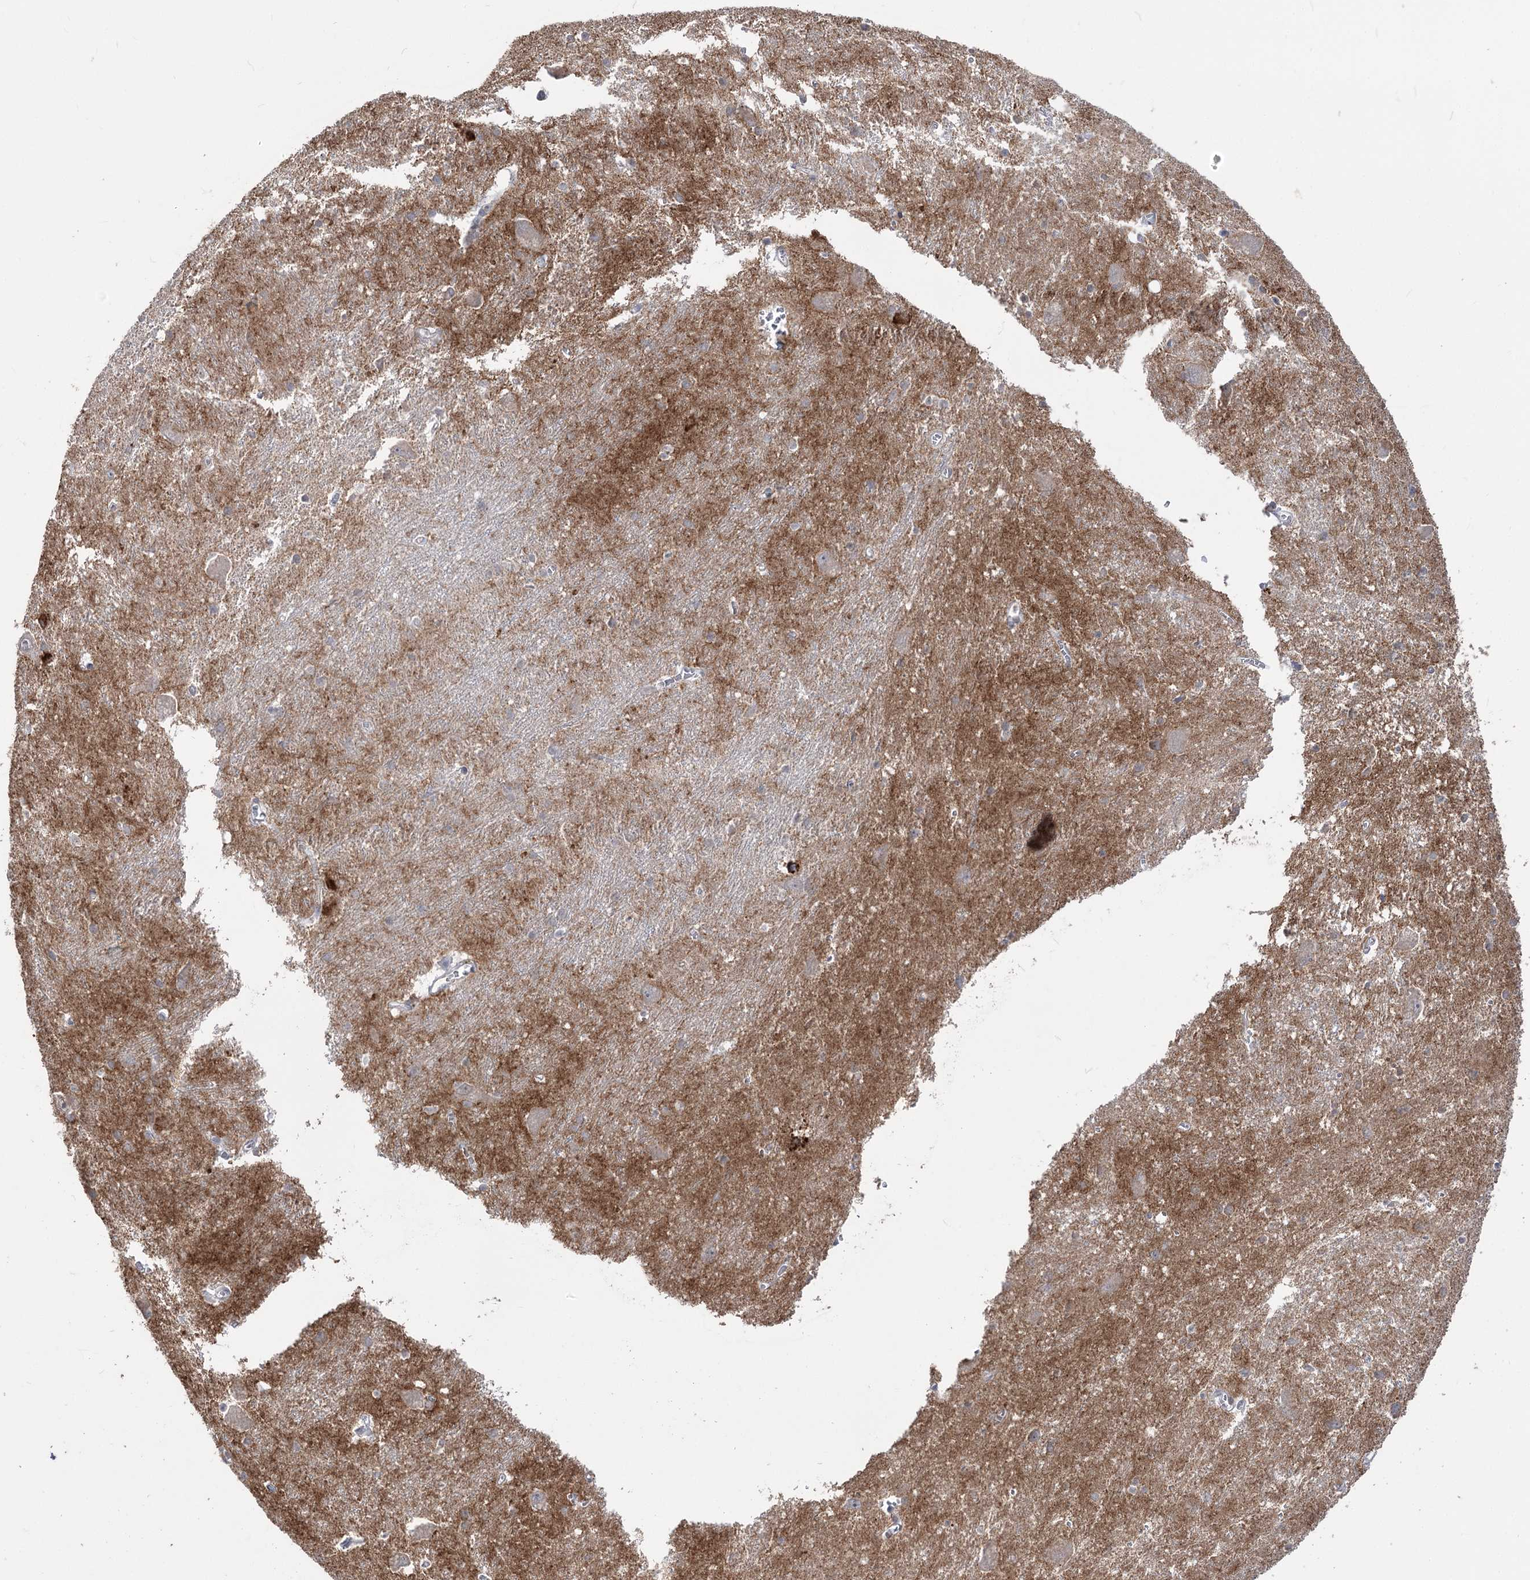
{"staining": {"intensity": "negative", "quantity": "none", "location": "none"}, "tissue": "caudate", "cell_type": "Glial cells", "image_type": "normal", "snomed": [{"axis": "morphology", "description": "Normal tissue, NOS"}, {"axis": "topography", "description": "Lateral ventricle wall"}], "caption": "Unremarkable caudate was stained to show a protein in brown. There is no significant positivity in glial cells. The staining was performed using DAB to visualize the protein expression in brown, while the nuclei were stained in blue with hematoxylin (Magnification: 20x).", "gene": "ZSCAN23", "patient": {"sex": "male", "age": 37}}